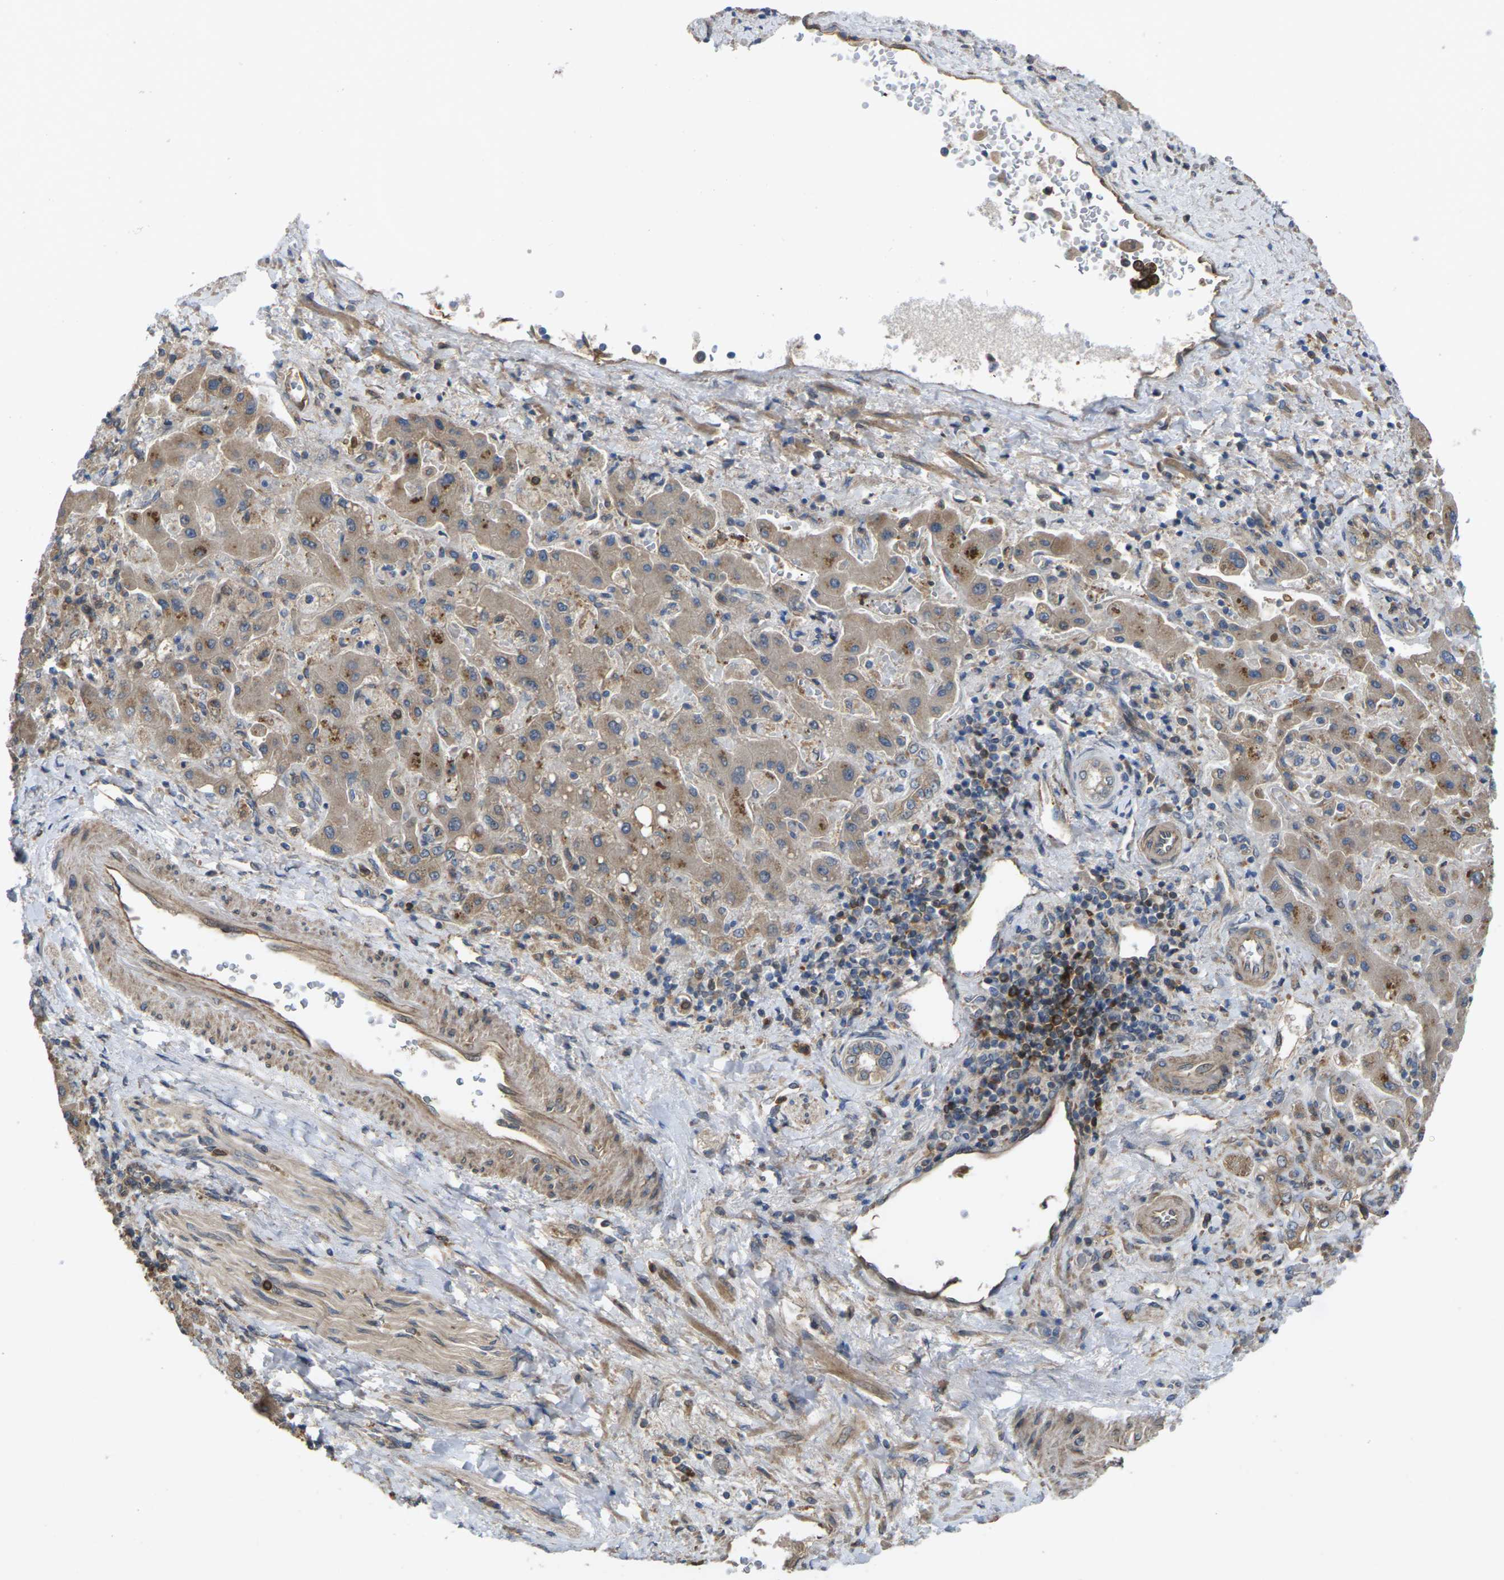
{"staining": {"intensity": "weak", "quantity": "25%-75%", "location": "cytoplasmic/membranous"}, "tissue": "liver cancer", "cell_type": "Tumor cells", "image_type": "cancer", "snomed": [{"axis": "morphology", "description": "Cholangiocarcinoma"}, {"axis": "topography", "description": "Liver"}], "caption": "Immunohistochemistry (IHC) (DAB (3,3'-diaminobenzidine)) staining of liver cholangiocarcinoma reveals weak cytoplasmic/membranous protein positivity in approximately 25%-75% of tumor cells.", "gene": "TIAM1", "patient": {"sex": "male", "age": 50}}